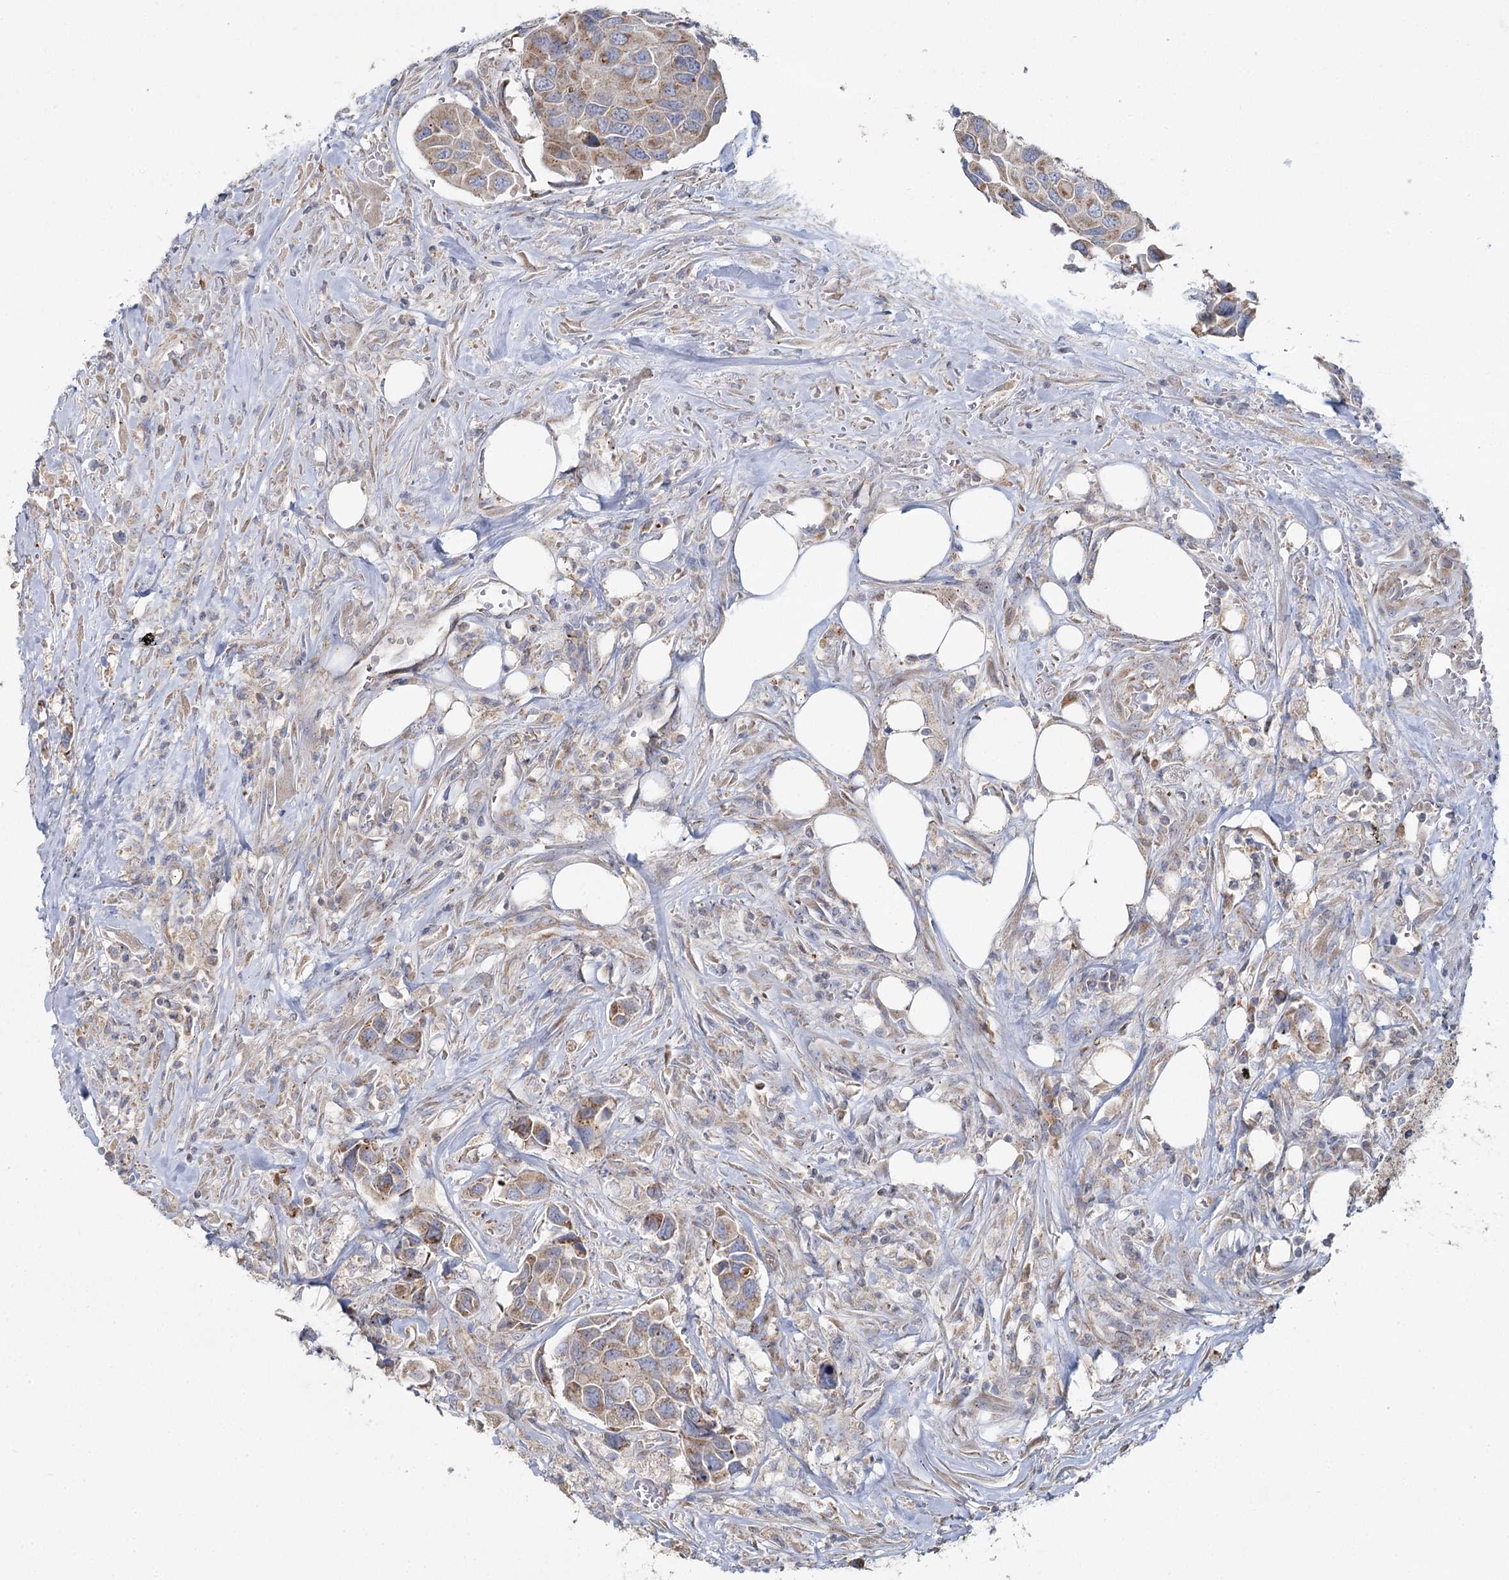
{"staining": {"intensity": "moderate", "quantity": "25%-75%", "location": "cytoplasmic/membranous"}, "tissue": "urothelial cancer", "cell_type": "Tumor cells", "image_type": "cancer", "snomed": [{"axis": "morphology", "description": "Urothelial carcinoma, High grade"}, {"axis": "topography", "description": "Urinary bladder"}], "caption": "Moderate cytoplasmic/membranous staining is identified in about 25%-75% of tumor cells in urothelial carcinoma (high-grade).", "gene": "ACOX2", "patient": {"sex": "male", "age": 74}}